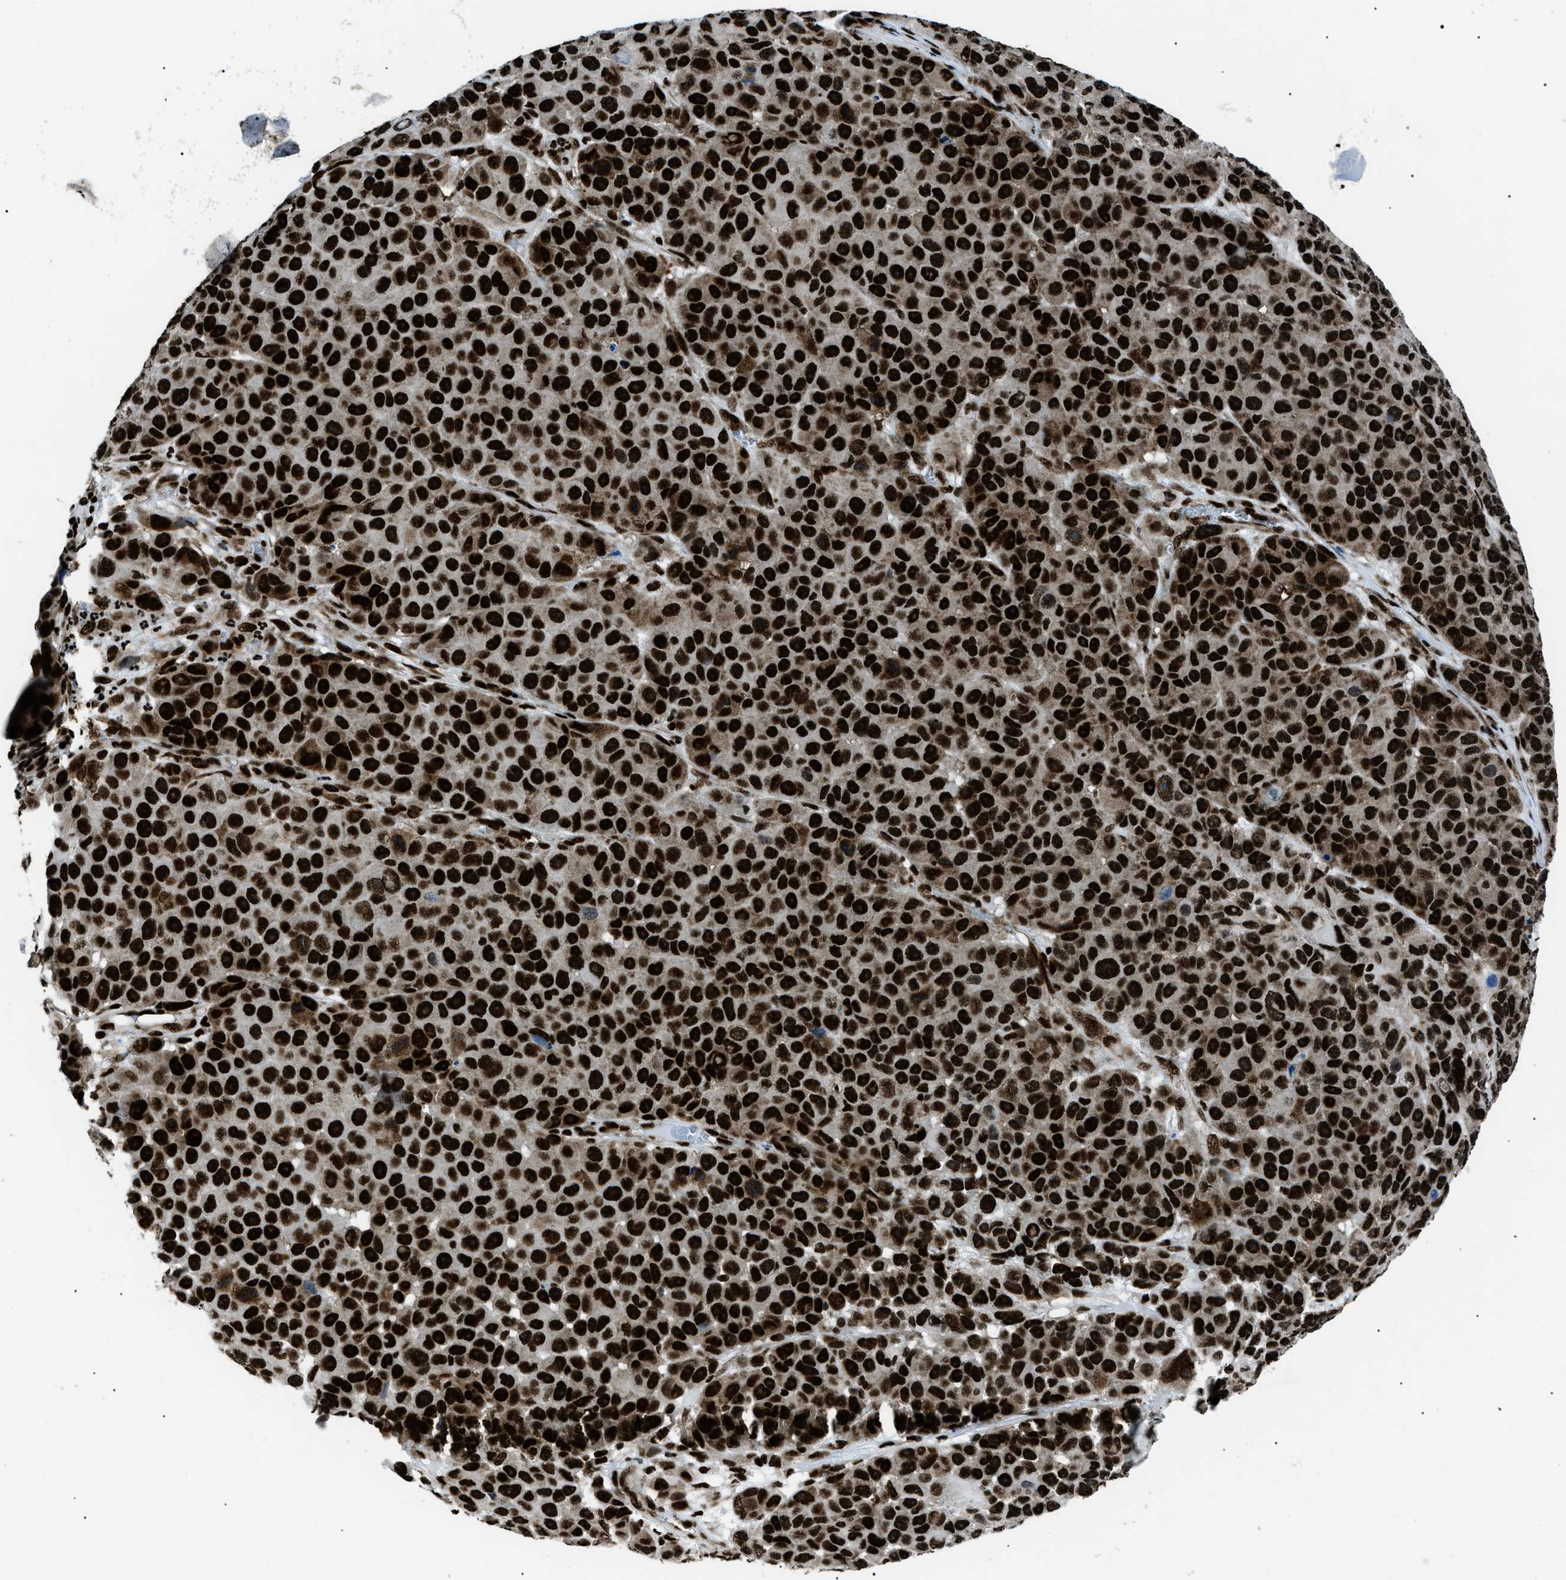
{"staining": {"intensity": "strong", "quantity": ">75%", "location": "nuclear"}, "tissue": "melanoma", "cell_type": "Tumor cells", "image_type": "cancer", "snomed": [{"axis": "morphology", "description": "Malignant melanoma, NOS"}, {"axis": "topography", "description": "Skin"}], "caption": "This histopathology image displays immunohistochemistry (IHC) staining of malignant melanoma, with high strong nuclear expression in about >75% of tumor cells.", "gene": "HNRNPK", "patient": {"sex": "male", "age": 53}}